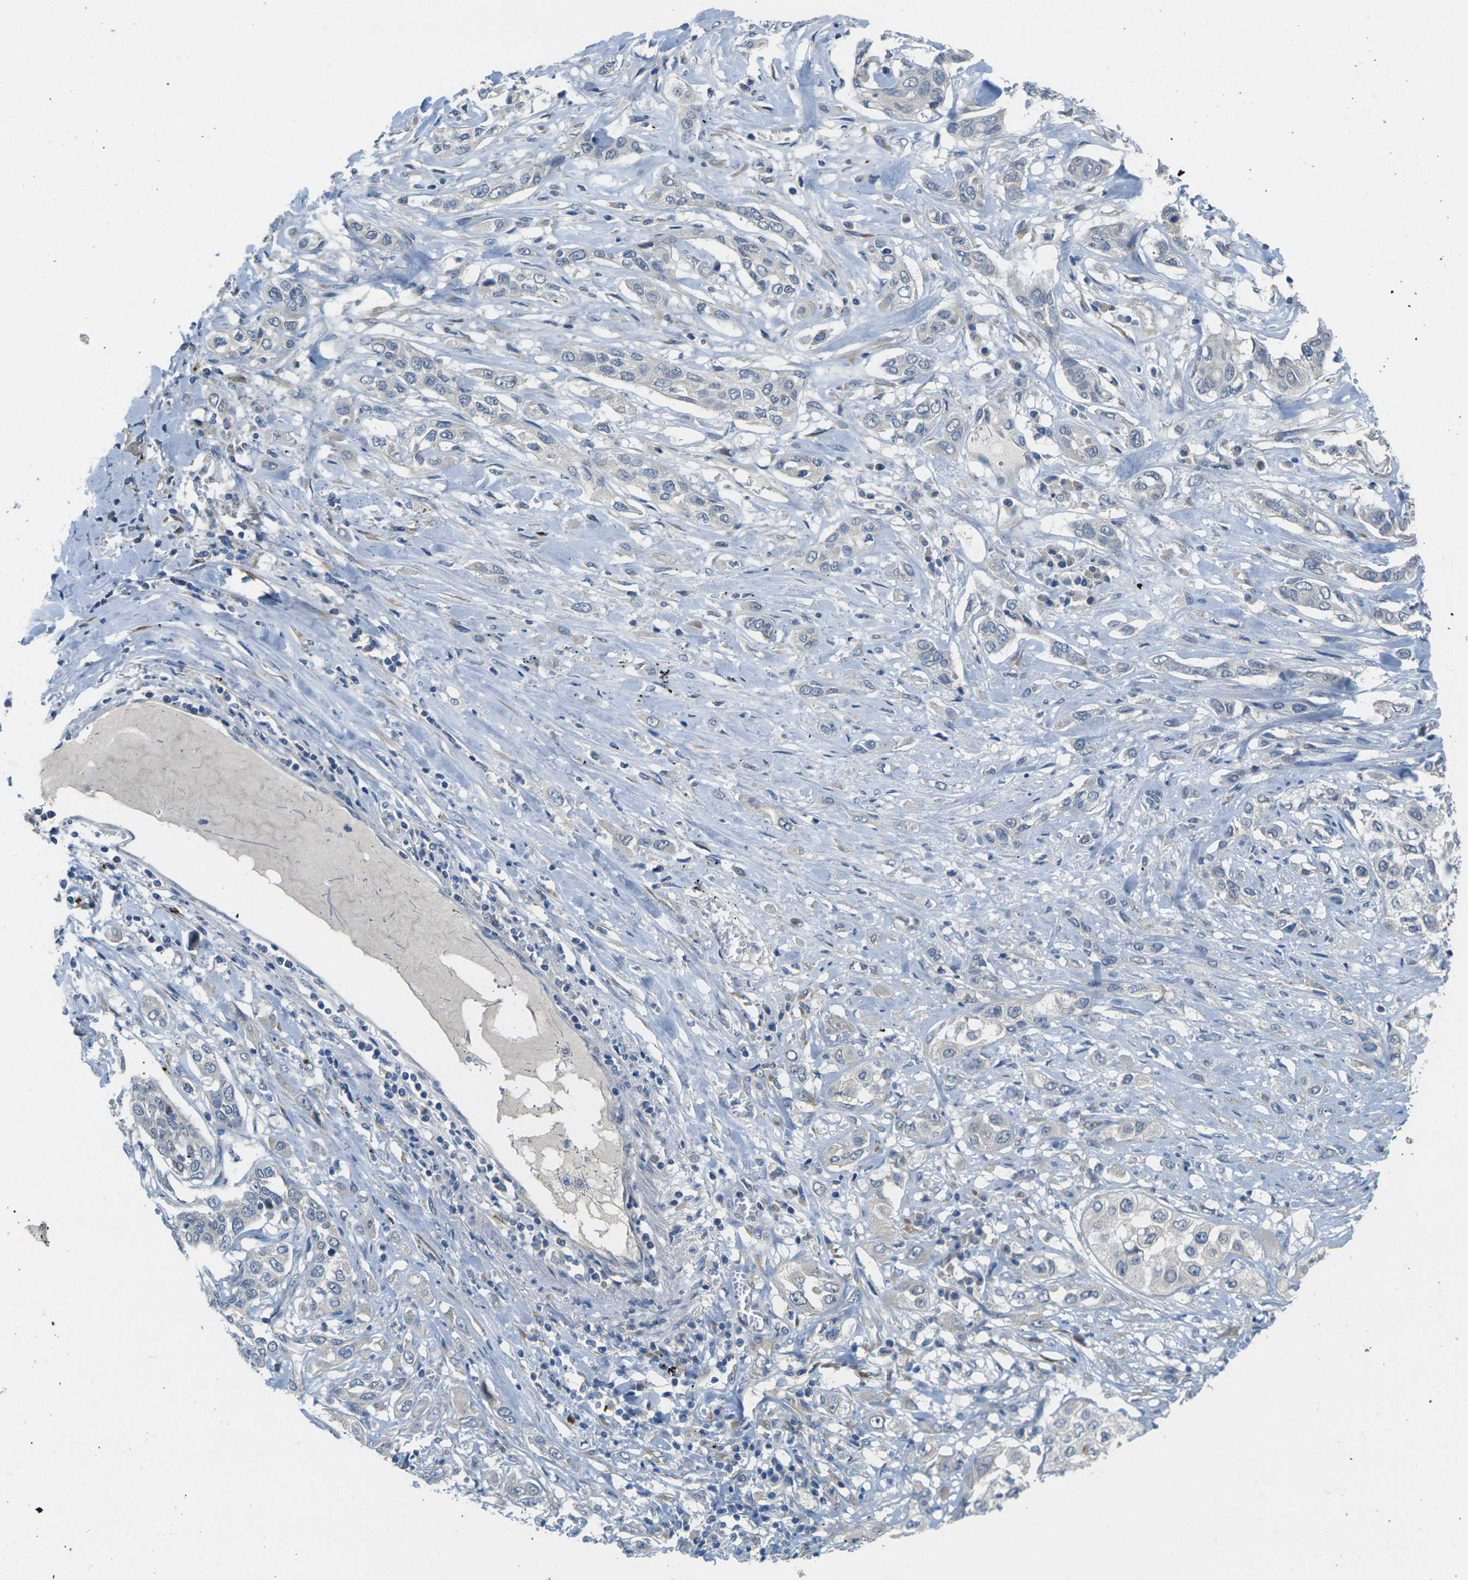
{"staining": {"intensity": "negative", "quantity": "none", "location": "none"}, "tissue": "lung cancer", "cell_type": "Tumor cells", "image_type": "cancer", "snomed": [{"axis": "morphology", "description": "Squamous cell carcinoma, NOS"}, {"axis": "topography", "description": "Lung"}], "caption": "Micrograph shows no protein expression in tumor cells of lung cancer (squamous cell carcinoma) tissue.", "gene": "CYP2C8", "patient": {"sex": "male", "age": 71}}